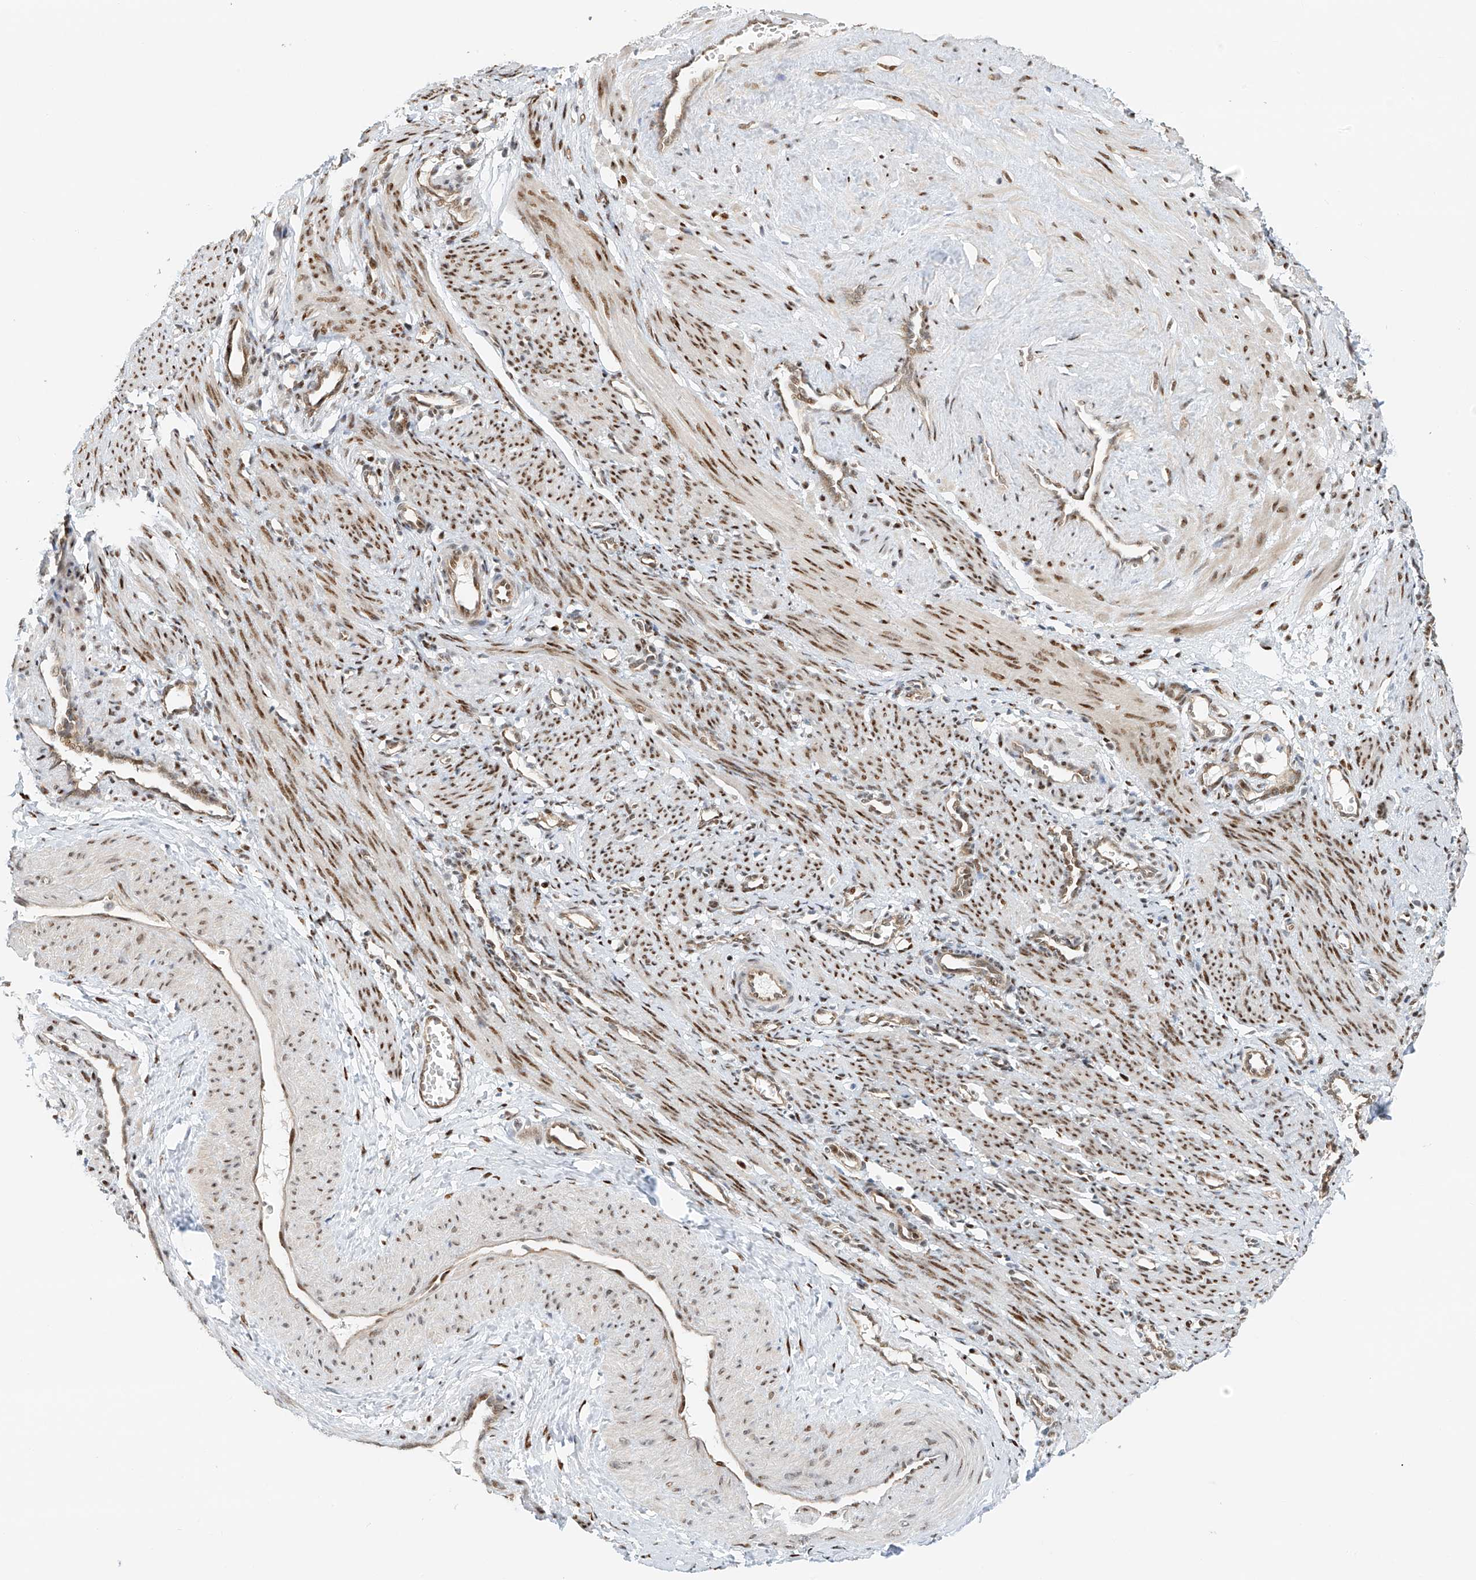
{"staining": {"intensity": "moderate", "quantity": ">75%", "location": "nuclear"}, "tissue": "smooth muscle", "cell_type": "Smooth muscle cells", "image_type": "normal", "snomed": [{"axis": "morphology", "description": "Normal tissue, NOS"}, {"axis": "topography", "description": "Endometrium"}], "caption": "Immunohistochemical staining of benign human smooth muscle reveals medium levels of moderate nuclear positivity in about >75% of smooth muscle cells.", "gene": "ZNF514", "patient": {"sex": "female", "age": 33}}